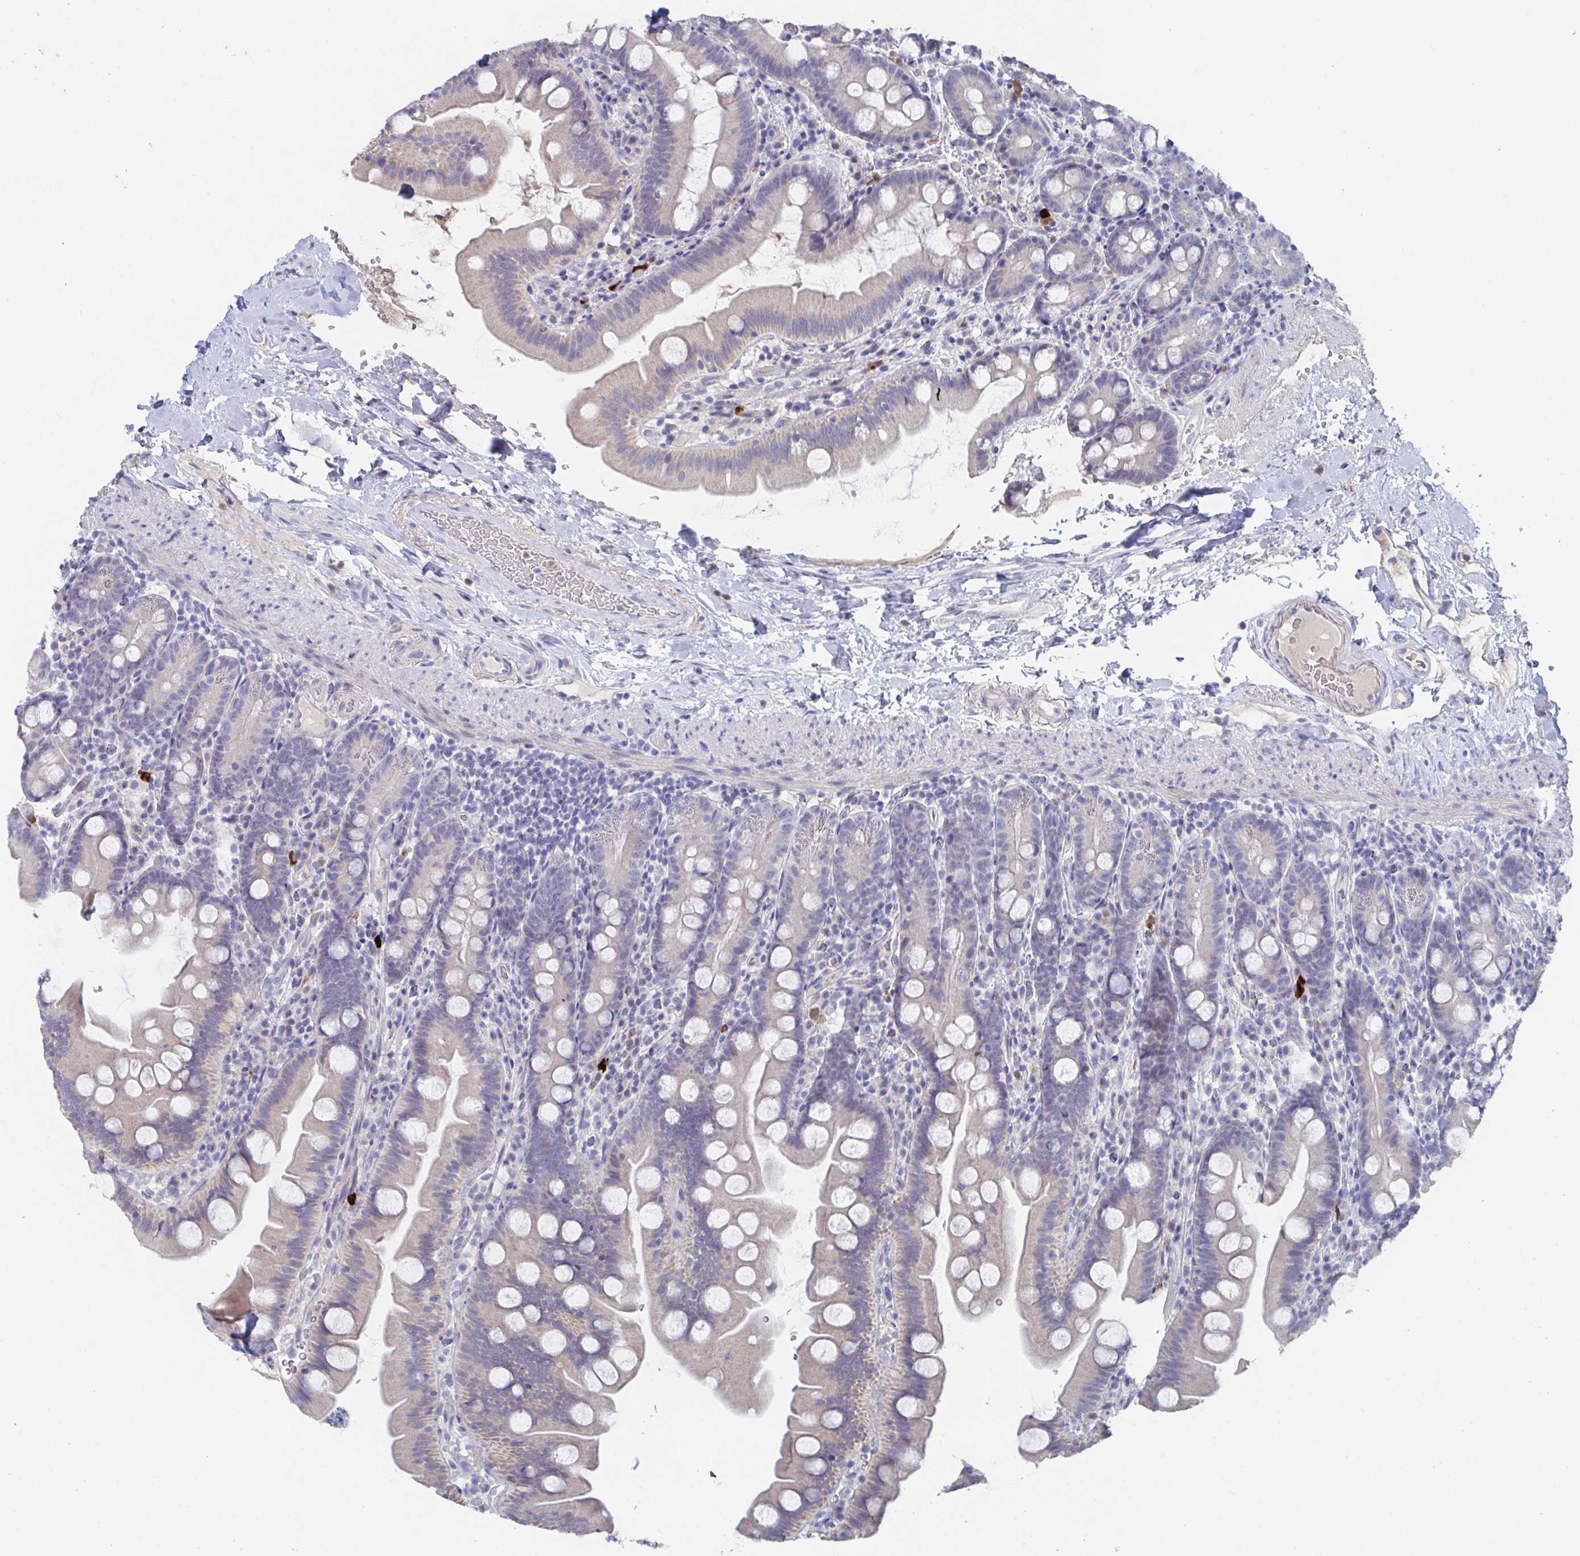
{"staining": {"intensity": "weak", "quantity": "<25%", "location": "cytoplasmic/membranous"}, "tissue": "small intestine", "cell_type": "Glandular cells", "image_type": "normal", "snomed": [{"axis": "morphology", "description": "Normal tissue, NOS"}, {"axis": "topography", "description": "Small intestine"}], "caption": "The photomicrograph reveals no staining of glandular cells in benign small intestine. (Stains: DAB immunohistochemistry with hematoxylin counter stain, Microscopy: brightfield microscopy at high magnification).", "gene": "KCNK5", "patient": {"sex": "female", "age": 68}}